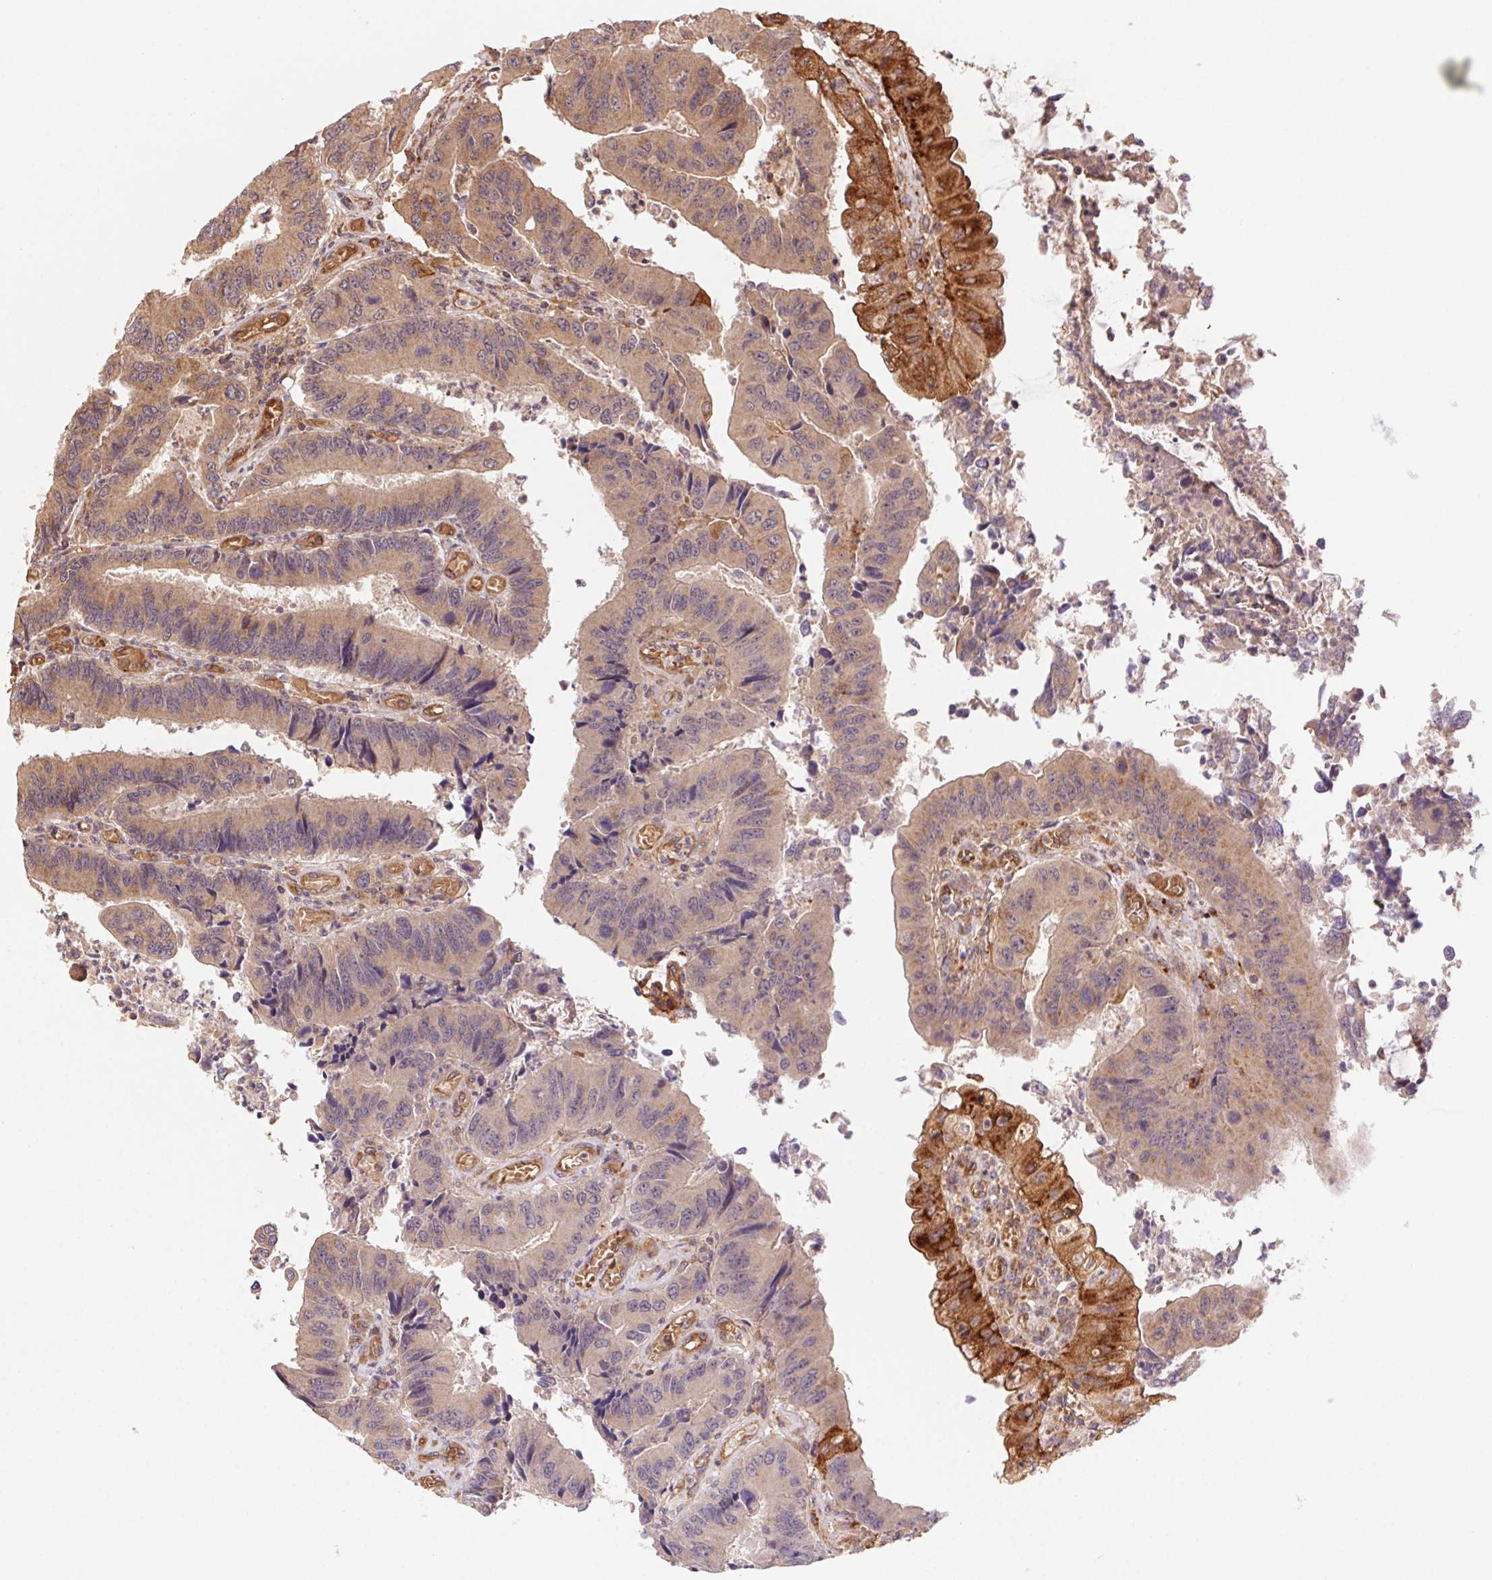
{"staining": {"intensity": "moderate", "quantity": "<25%", "location": "cytoplasmic/membranous"}, "tissue": "colorectal cancer", "cell_type": "Tumor cells", "image_type": "cancer", "snomed": [{"axis": "morphology", "description": "Adenocarcinoma, NOS"}, {"axis": "topography", "description": "Colon"}], "caption": "Brown immunohistochemical staining in human colorectal cancer displays moderate cytoplasmic/membranous expression in about <25% of tumor cells. Using DAB (3,3'-diaminobenzidine) (brown) and hematoxylin (blue) stains, captured at high magnification using brightfield microscopy.", "gene": "USE1", "patient": {"sex": "female", "age": 67}}